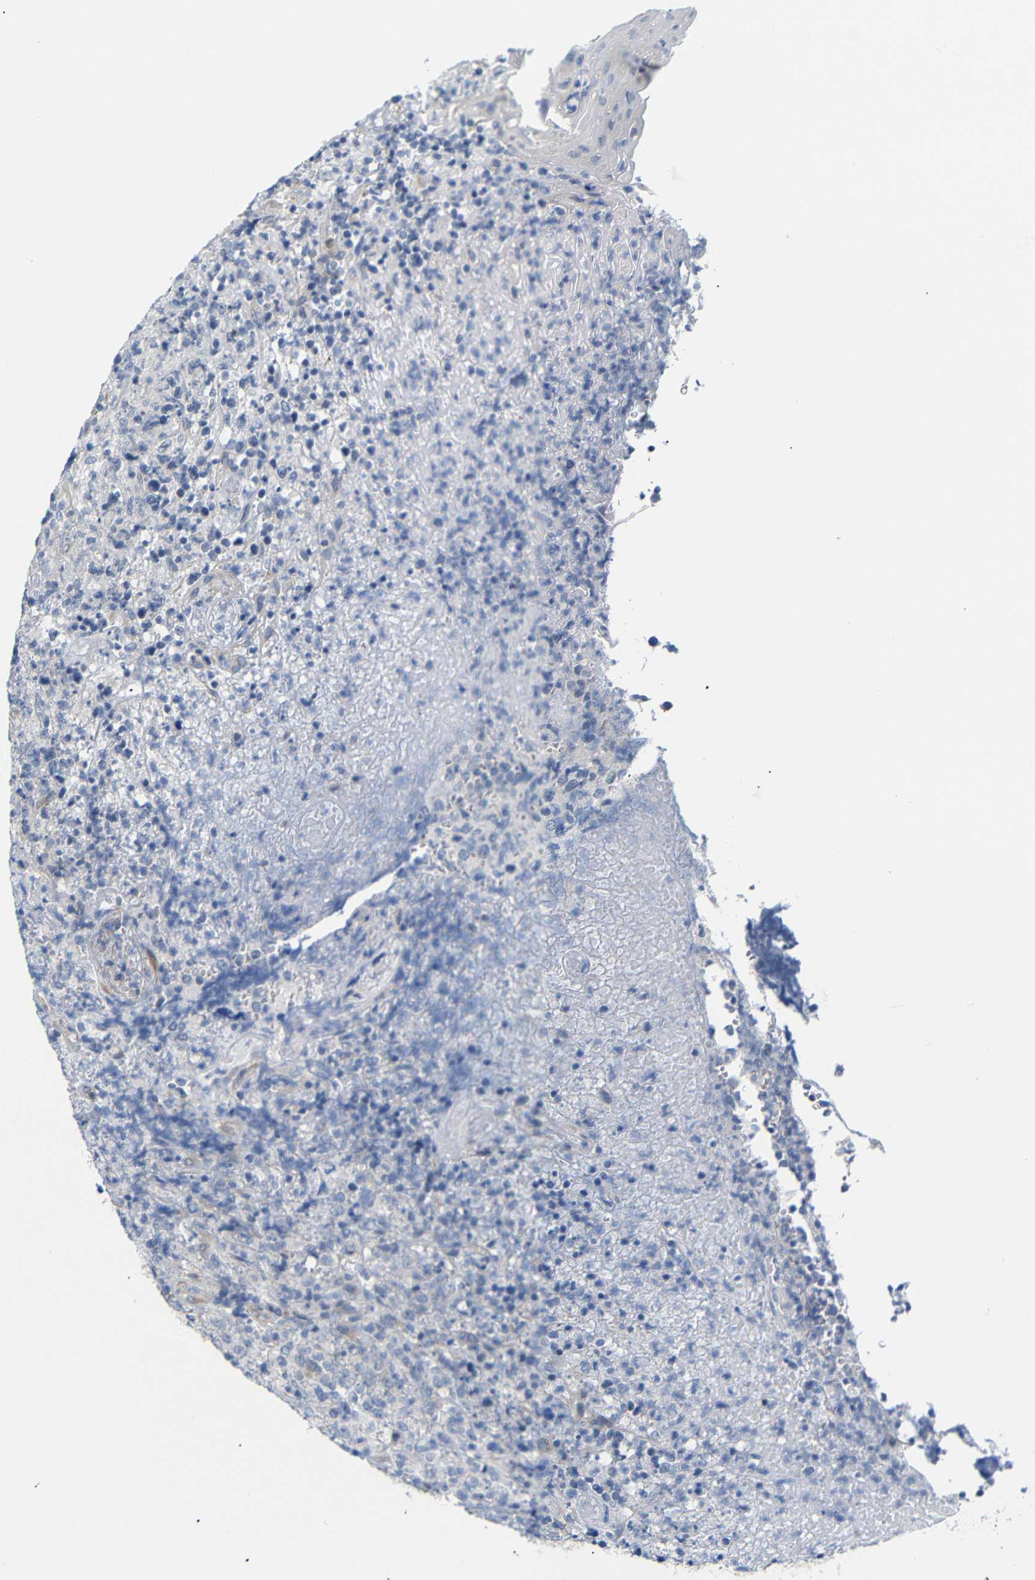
{"staining": {"intensity": "negative", "quantity": "none", "location": "none"}, "tissue": "lymphoma", "cell_type": "Tumor cells", "image_type": "cancer", "snomed": [{"axis": "morphology", "description": "Malignant lymphoma, non-Hodgkin's type, High grade"}, {"axis": "topography", "description": "Tonsil"}], "caption": "Tumor cells show no significant protein positivity in lymphoma.", "gene": "STMN3", "patient": {"sex": "female", "age": 36}}